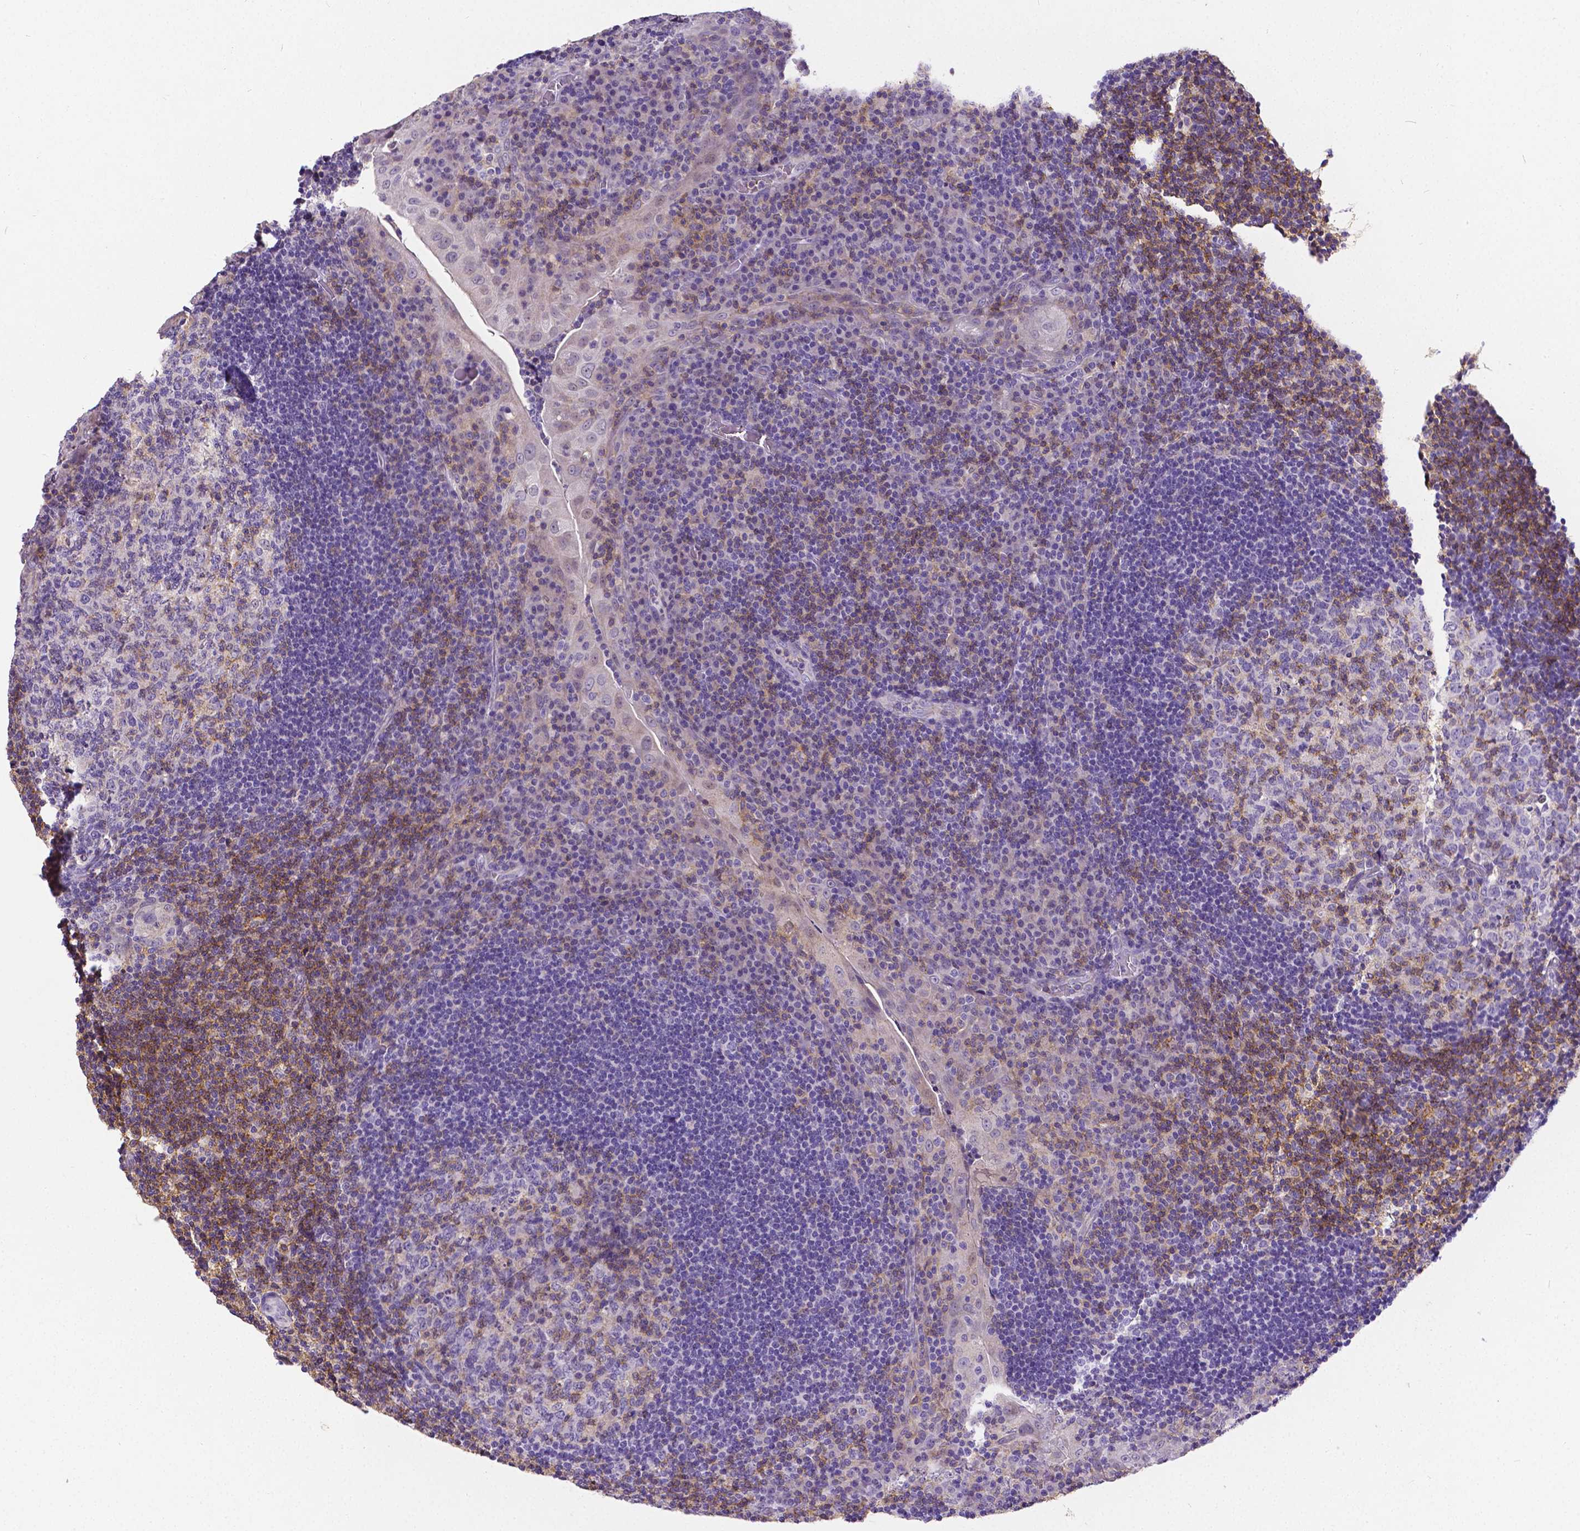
{"staining": {"intensity": "weak", "quantity": "<25%", "location": "cytoplasmic/membranous"}, "tissue": "tonsil", "cell_type": "Germinal center cells", "image_type": "normal", "snomed": [{"axis": "morphology", "description": "Normal tissue, NOS"}, {"axis": "topography", "description": "Tonsil"}], "caption": "This is an immunohistochemistry image of unremarkable human tonsil. There is no positivity in germinal center cells.", "gene": "CD4", "patient": {"sex": "male", "age": 17}}